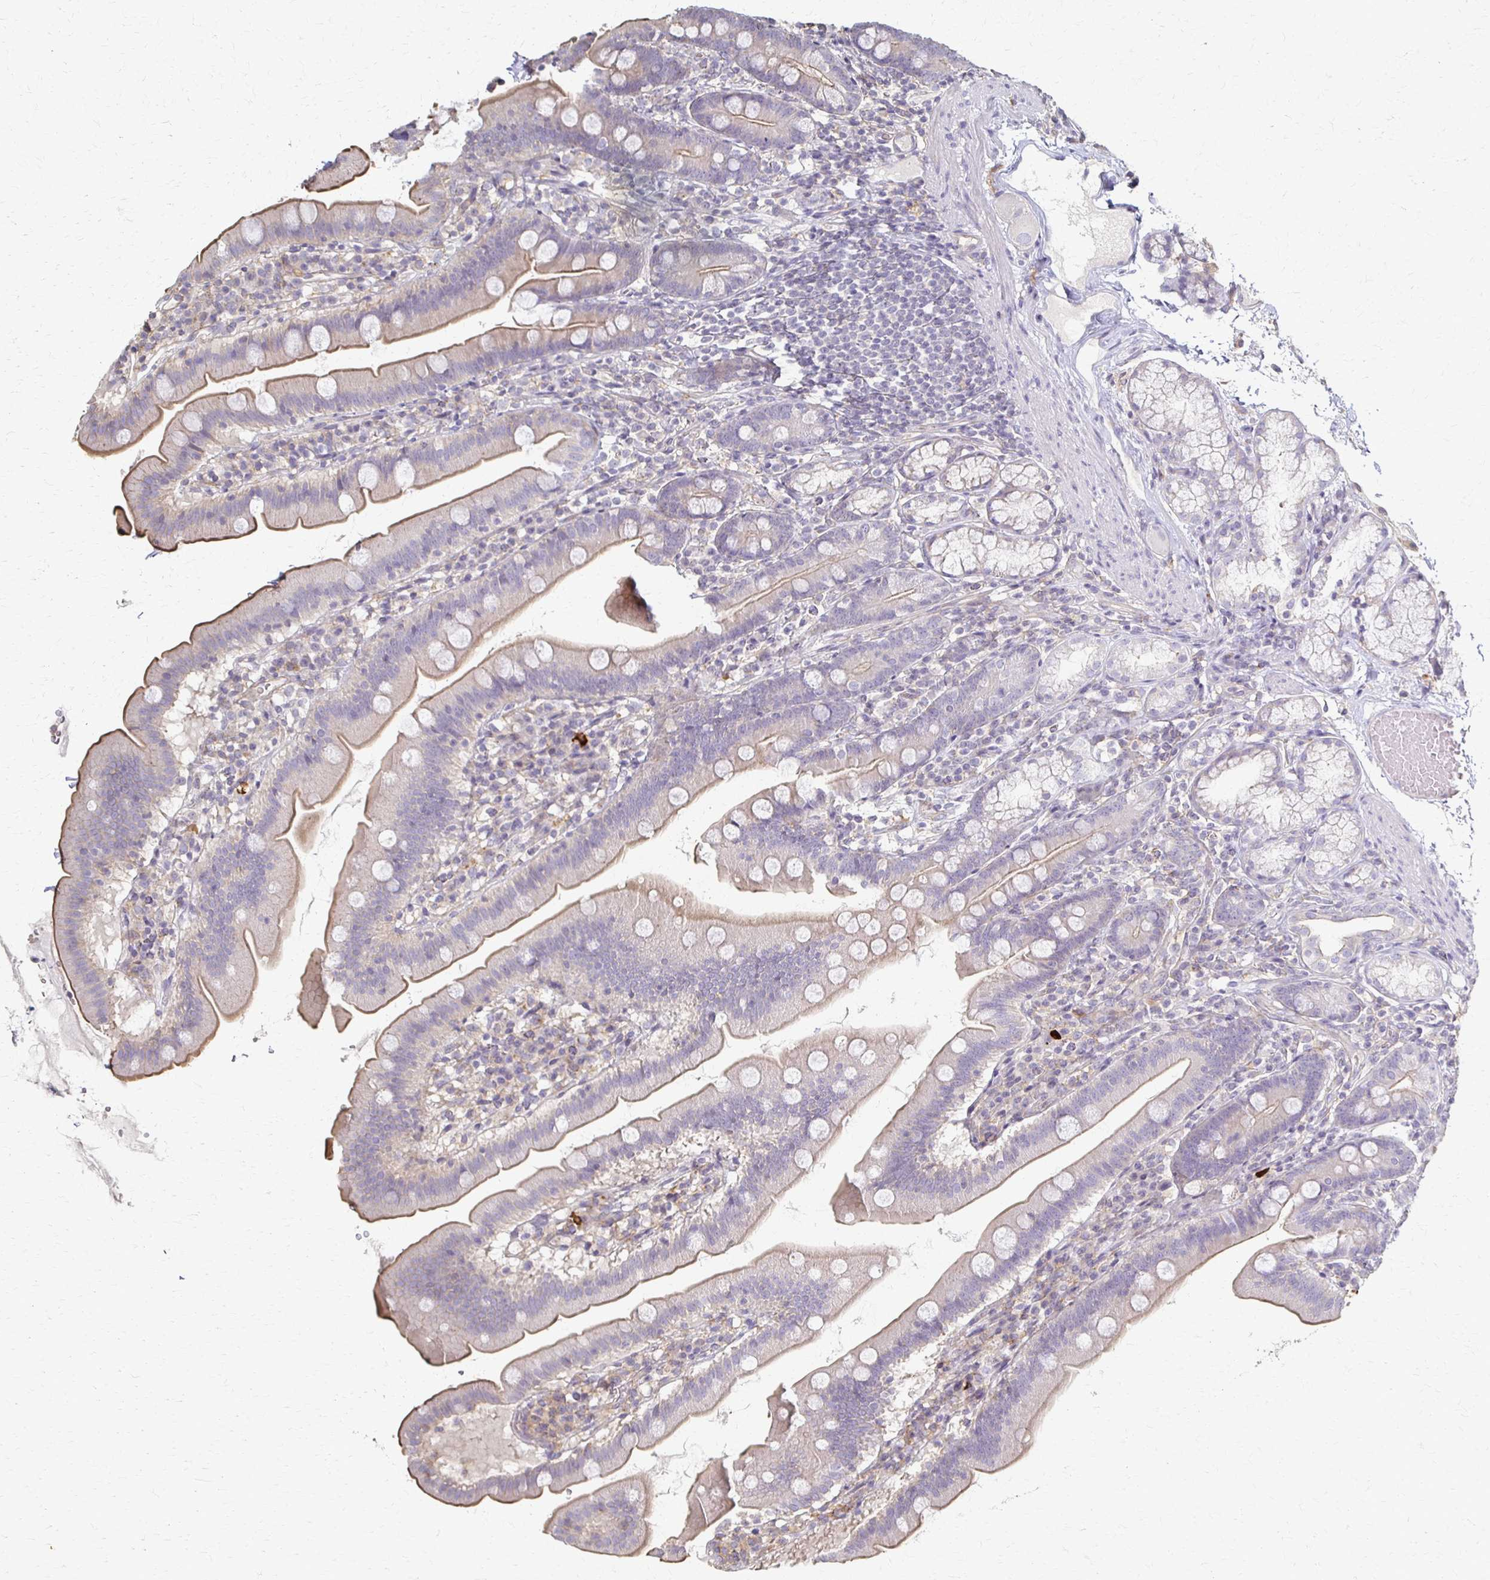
{"staining": {"intensity": "weak", "quantity": "25%-75%", "location": "cytoplasmic/membranous"}, "tissue": "duodenum", "cell_type": "Glandular cells", "image_type": "normal", "snomed": [{"axis": "morphology", "description": "Normal tissue, NOS"}, {"axis": "topography", "description": "Duodenum"}], "caption": "This is a photomicrograph of immunohistochemistry staining of benign duodenum, which shows weak positivity in the cytoplasmic/membranous of glandular cells.", "gene": "C1QTNF7", "patient": {"sex": "female", "age": 67}}